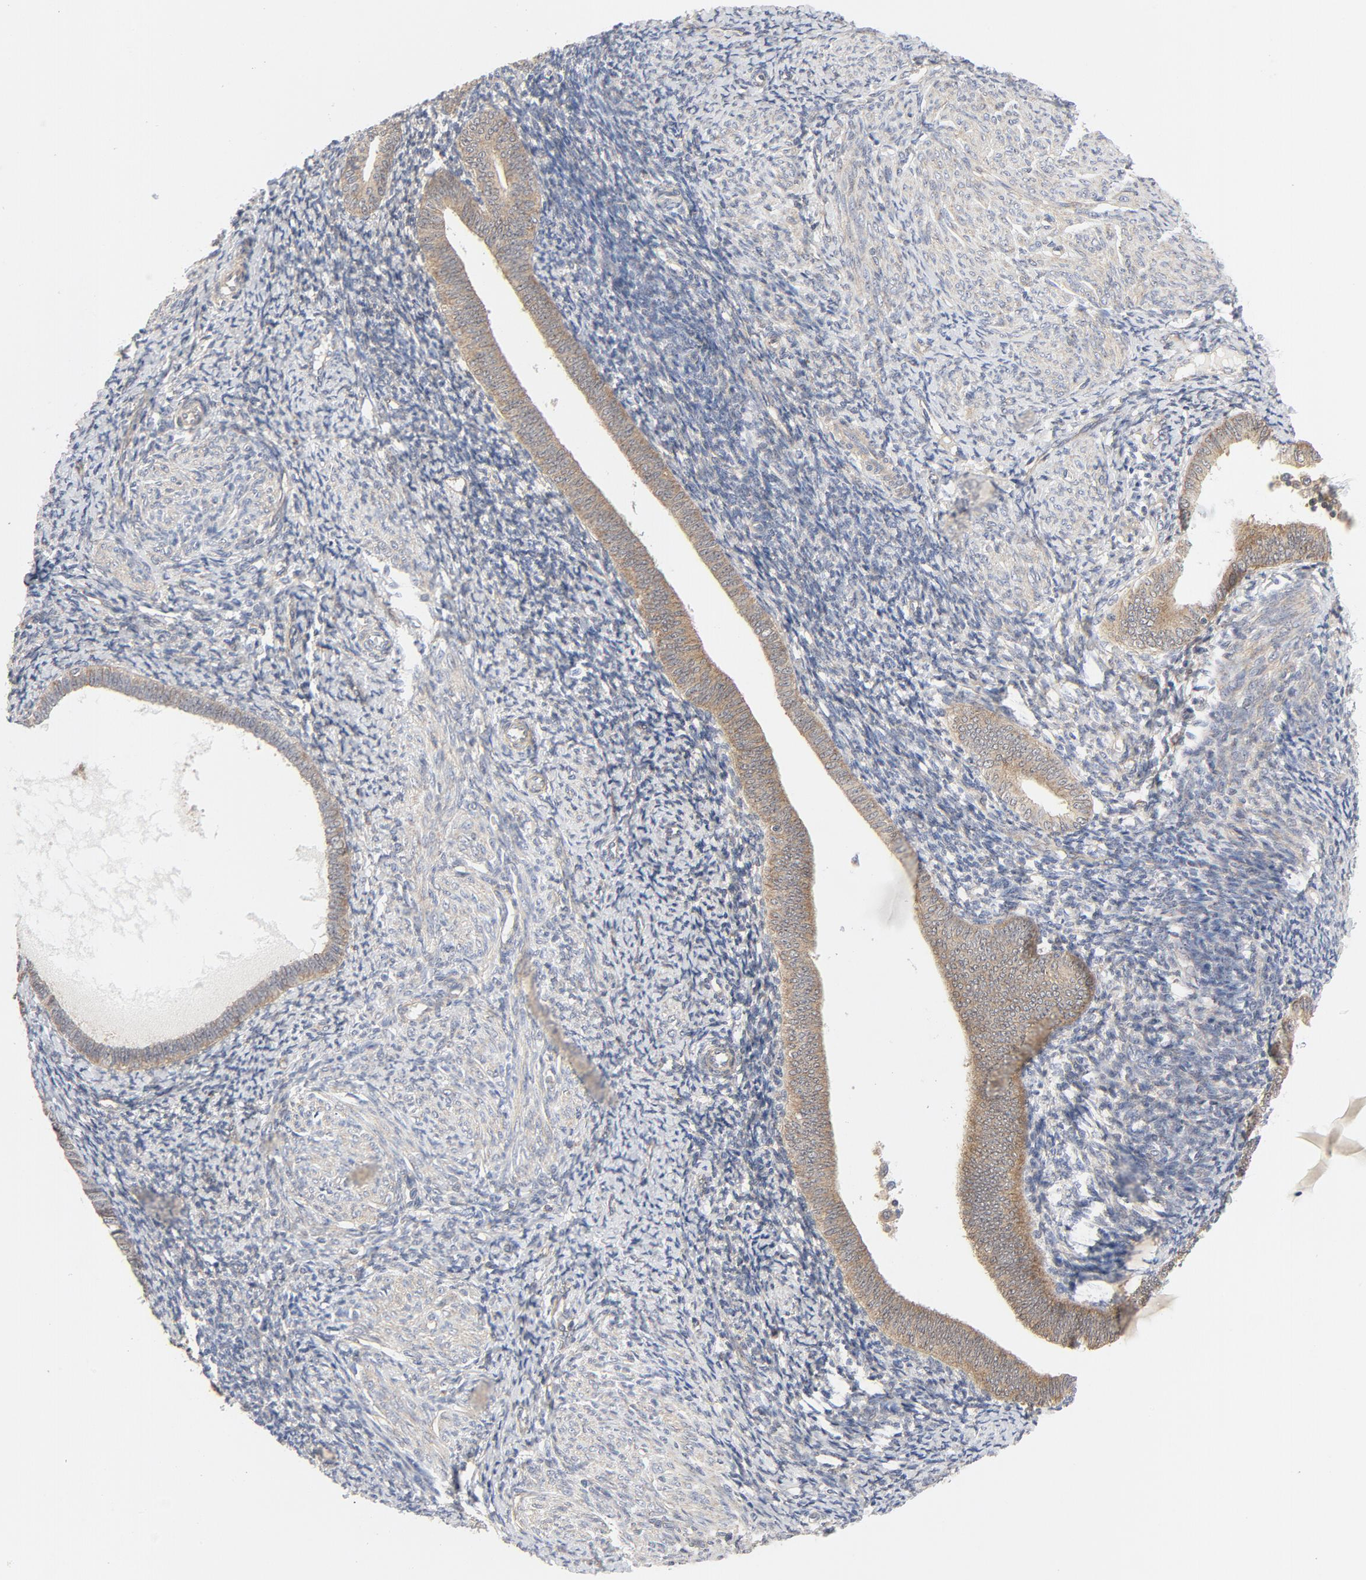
{"staining": {"intensity": "negative", "quantity": "none", "location": "none"}, "tissue": "endometrium", "cell_type": "Cells in endometrial stroma", "image_type": "normal", "snomed": [{"axis": "morphology", "description": "Normal tissue, NOS"}, {"axis": "topography", "description": "Endometrium"}], "caption": "High magnification brightfield microscopy of benign endometrium stained with DAB (brown) and counterstained with hematoxylin (blue): cells in endometrial stroma show no significant staining. Brightfield microscopy of immunohistochemistry stained with DAB (3,3'-diaminobenzidine) (brown) and hematoxylin (blue), captured at high magnification.", "gene": "MAP2K7", "patient": {"sex": "female", "age": 57}}